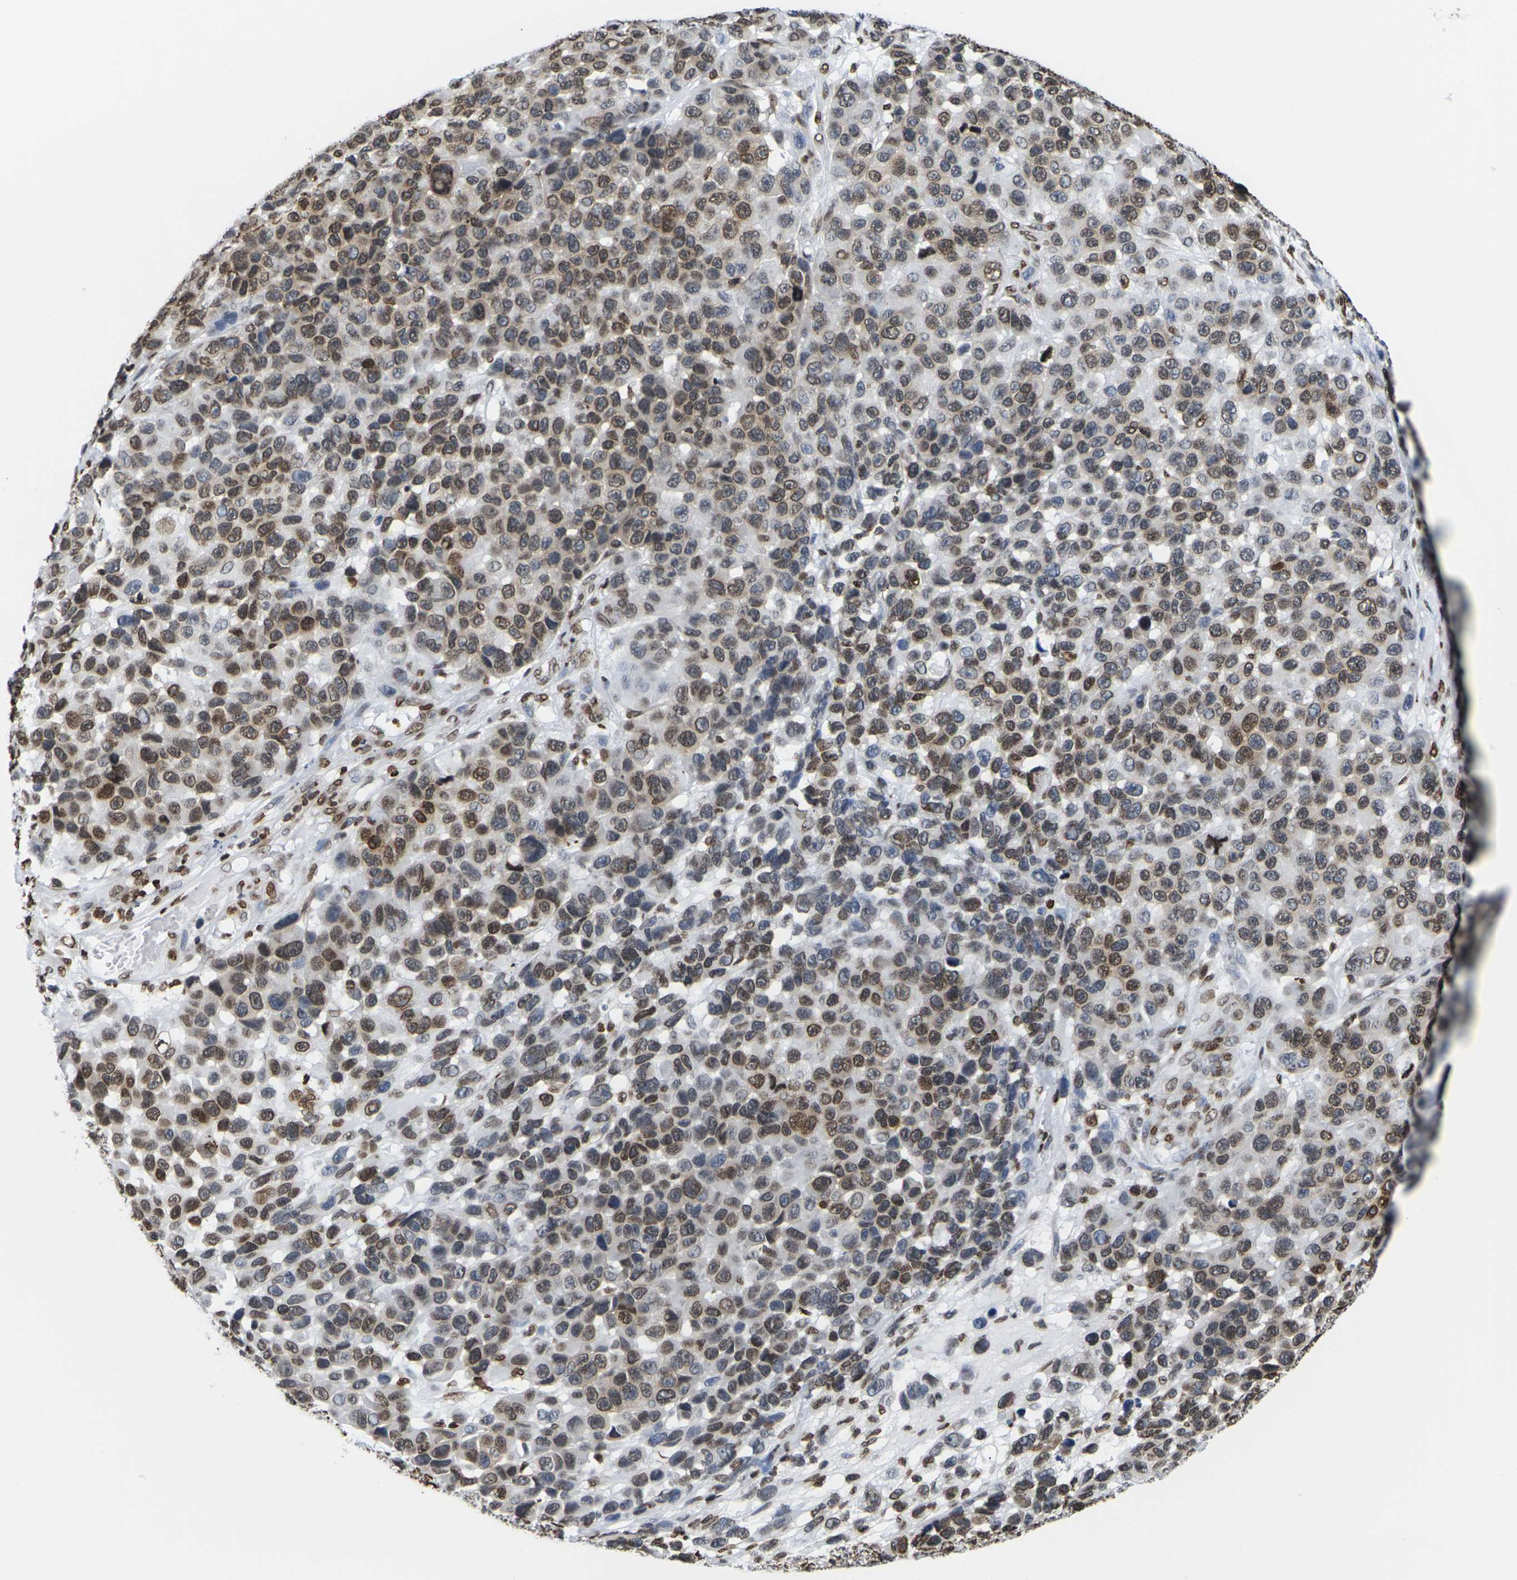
{"staining": {"intensity": "strong", "quantity": "25%-75%", "location": "cytoplasmic/membranous,nuclear"}, "tissue": "melanoma", "cell_type": "Tumor cells", "image_type": "cancer", "snomed": [{"axis": "morphology", "description": "Malignant melanoma, NOS"}, {"axis": "topography", "description": "Skin"}], "caption": "Protein staining of melanoma tissue displays strong cytoplasmic/membranous and nuclear staining in approximately 25%-75% of tumor cells.", "gene": "H2AC21", "patient": {"sex": "male", "age": 53}}